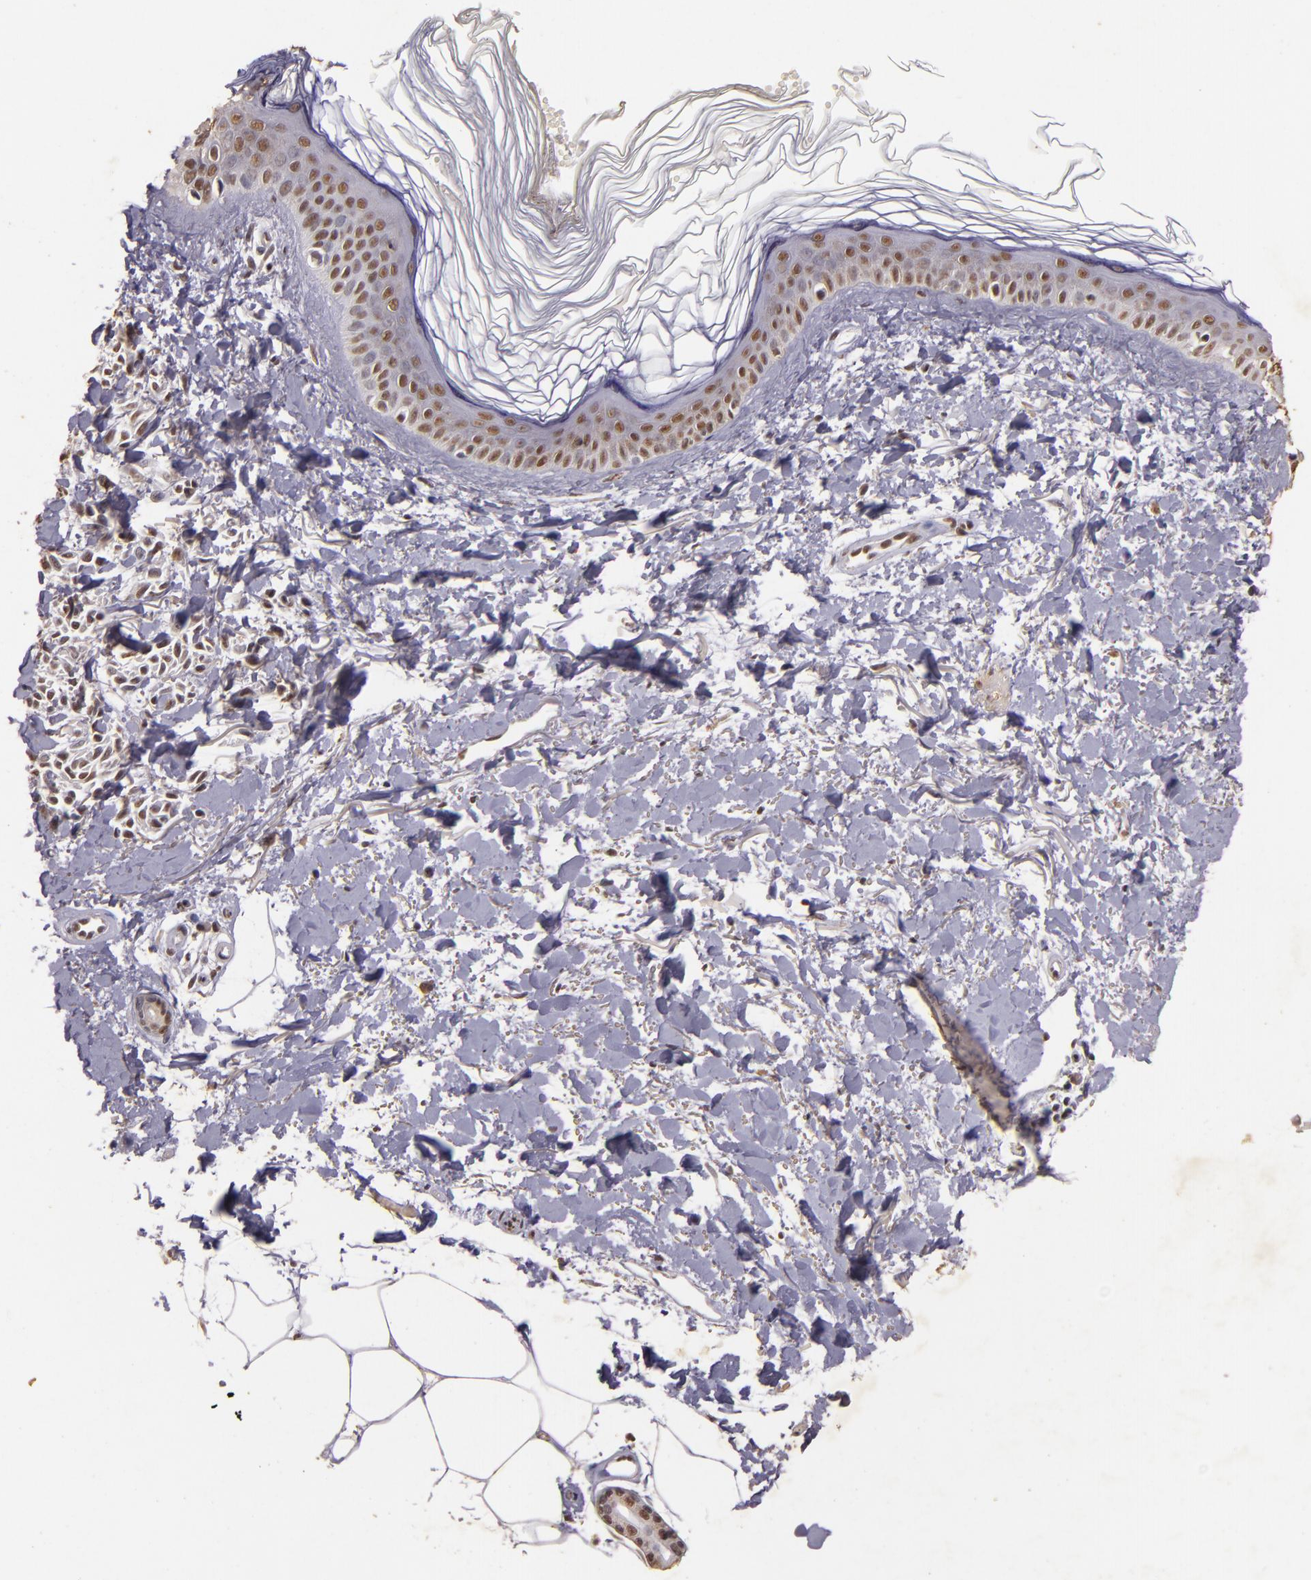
{"staining": {"intensity": "weak", "quantity": "25%-75%", "location": "nuclear"}, "tissue": "melanoma", "cell_type": "Tumor cells", "image_type": "cancer", "snomed": [{"axis": "morphology", "description": "Malignant melanoma, NOS"}, {"axis": "topography", "description": "Skin"}], "caption": "Immunohistochemistry (IHC) of human malignant melanoma reveals low levels of weak nuclear staining in about 25%-75% of tumor cells.", "gene": "CBX3", "patient": {"sex": "female", "age": 73}}